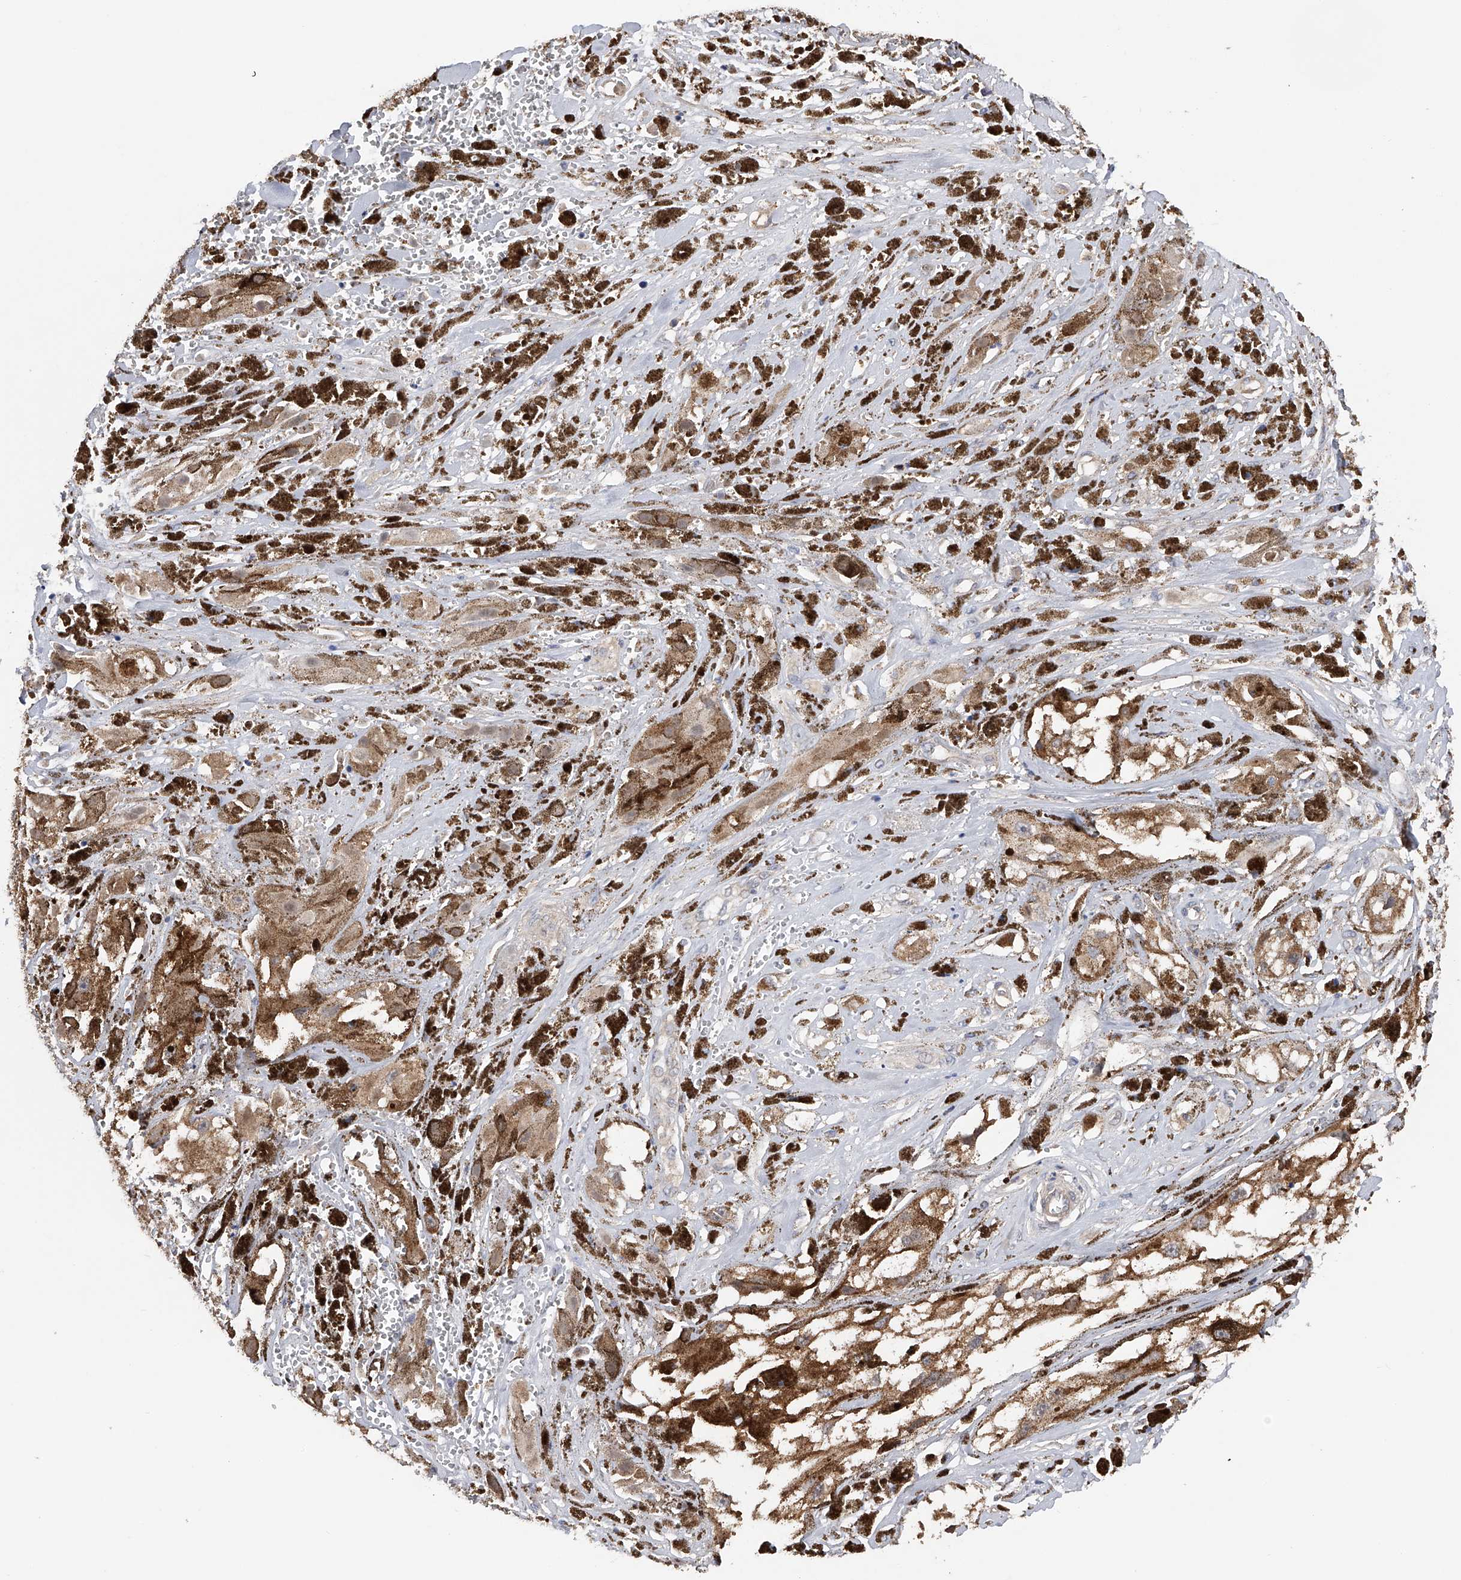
{"staining": {"intensity": "weak", "quantity": "25%-75%", "location": "cytoplasmic/membranous"}, "tissue": "melanoma", "cell_type": "Tumor cells", "image_type": "cancer", "snomed": [{"axis": "morphology", "description": "Malignant melanoma, NOS"}, {"axis": "topography", "description": "Skin"}], "caption": "Immunohistochemistry of human melanoma demonstrates low levels of weak cytoplasmic/membranous staining in about 25%-75% of tumor cells.", "gene": "CFAP298", "patient": {"sex": "male", "age": 88}}